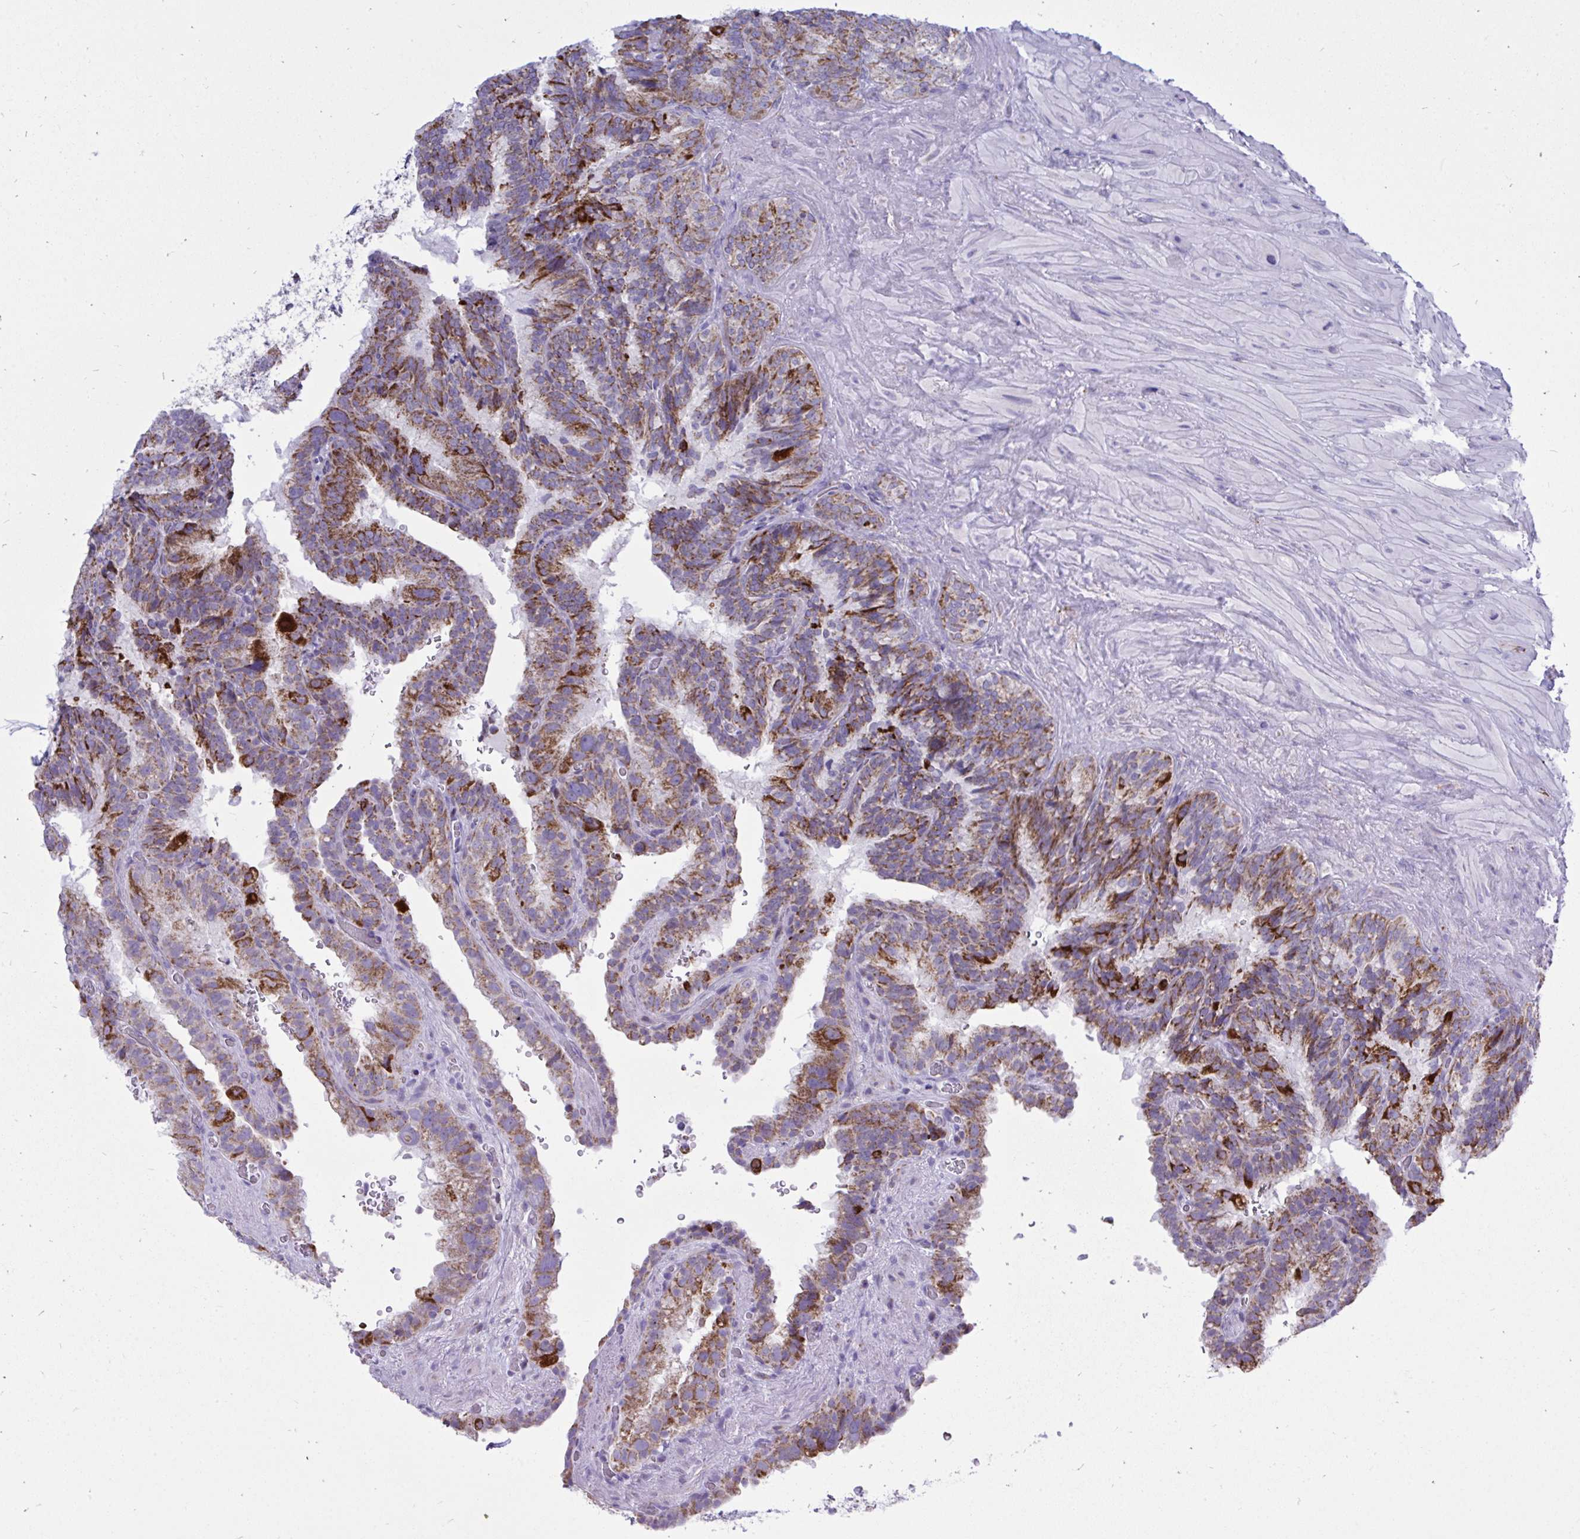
{"staining": {"intensity": "moderate", "quantity": "25%-75%", "location": "cytoplasmic/membranous"}, "tissue": "seminal vesicle", "cell_type": "Glandular cells", "image_type": "normal", "snomed": [{"axis": "morphology", "description": "Normal tissue, NOS"}, {"axis": "topography", "description": "Seminal veicle"}], "caption": "Protein positivity by immunohistochemistry (IHC) shows moderate cytoplasmic/membranous staining in about 25%-75% of glandular cells in unremarkable seminal vesicle. (DAB IHC with brightfield microscopy, high magnification).", "gene": "HSPE1", "patient": {"sex": "male", "age": 60}}